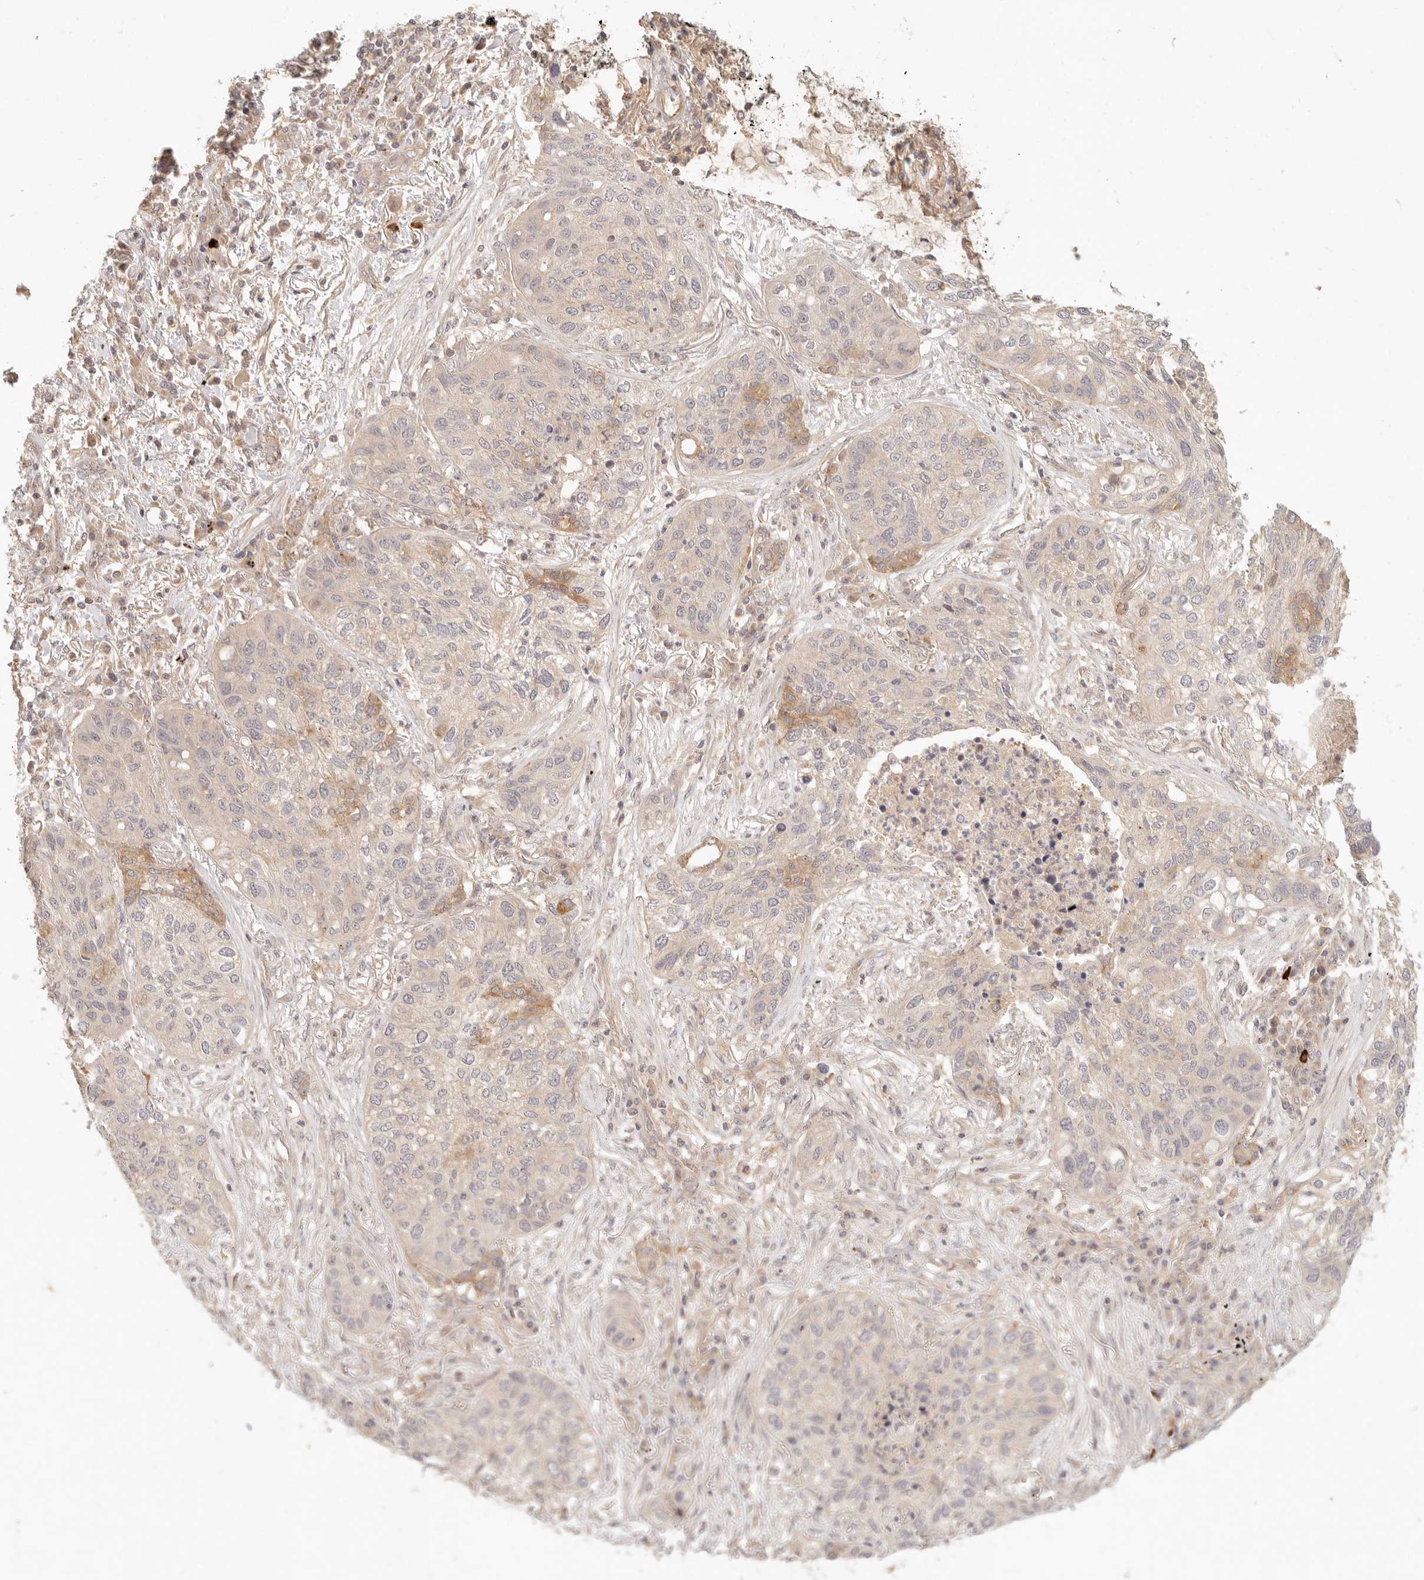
{"staining": {"intensity": "moderate", "quantity": "<25%", "location": "cytoplasmic/membranous"}, "tissue": "lung cancer", "cell_type": "Tumor cells", "image_type": "cancer", "snomed": [{"axis": "morphology", "description": "Squamous cell carcinoma, NOS"}, {"axis": "topography", "description": "Lung"}], "caption": "Lung cancer stained with a brown dye shows moderate cytoplasmic/membranous positive expression in approximately <25% of tumor cells.", "gene": "PPP1R3B", "patient": {"sex": "female", "age": 63}}